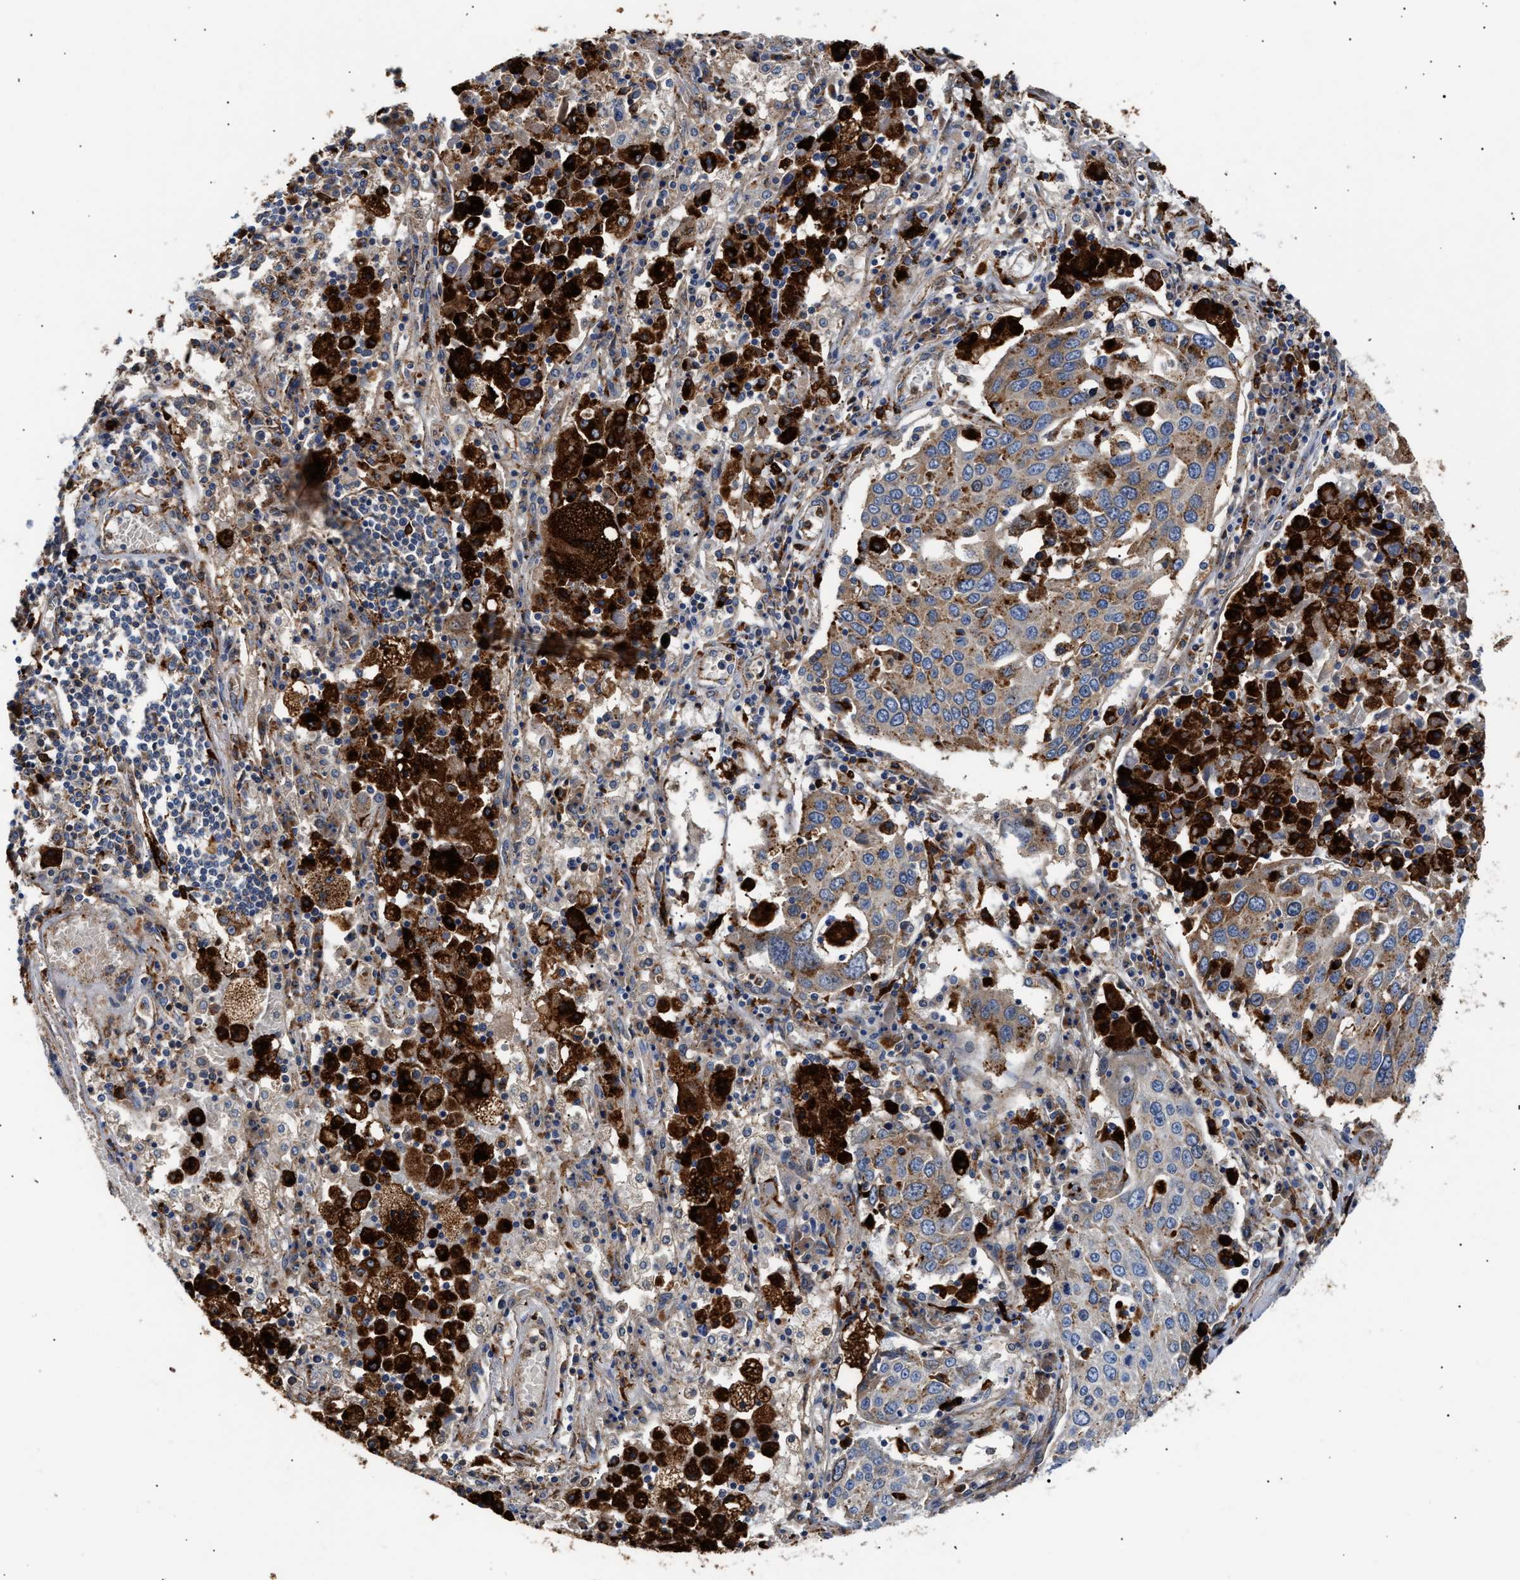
{"staining": {"intensity": "moderate", "quantity": "25%-75%", "location": "cytoplasmic/membranous"}, "tissue": "lung cancer", "cell_type": "Tumor cells", "image_type": "cancer", "snomed": [{"axis": "morphology", "description": "Squamous cell carcinoma, NOS"}, {"axis": "topography", "description": "Lung"}], "caption": "Human lung cancer stained for a protein (brown) exhibits moderate cytoplasmic/membranous positive staining in about 25%-75% of tumor cells.", "gene": "CCDC146", "patient": {"sex": "male", "age": 65}}